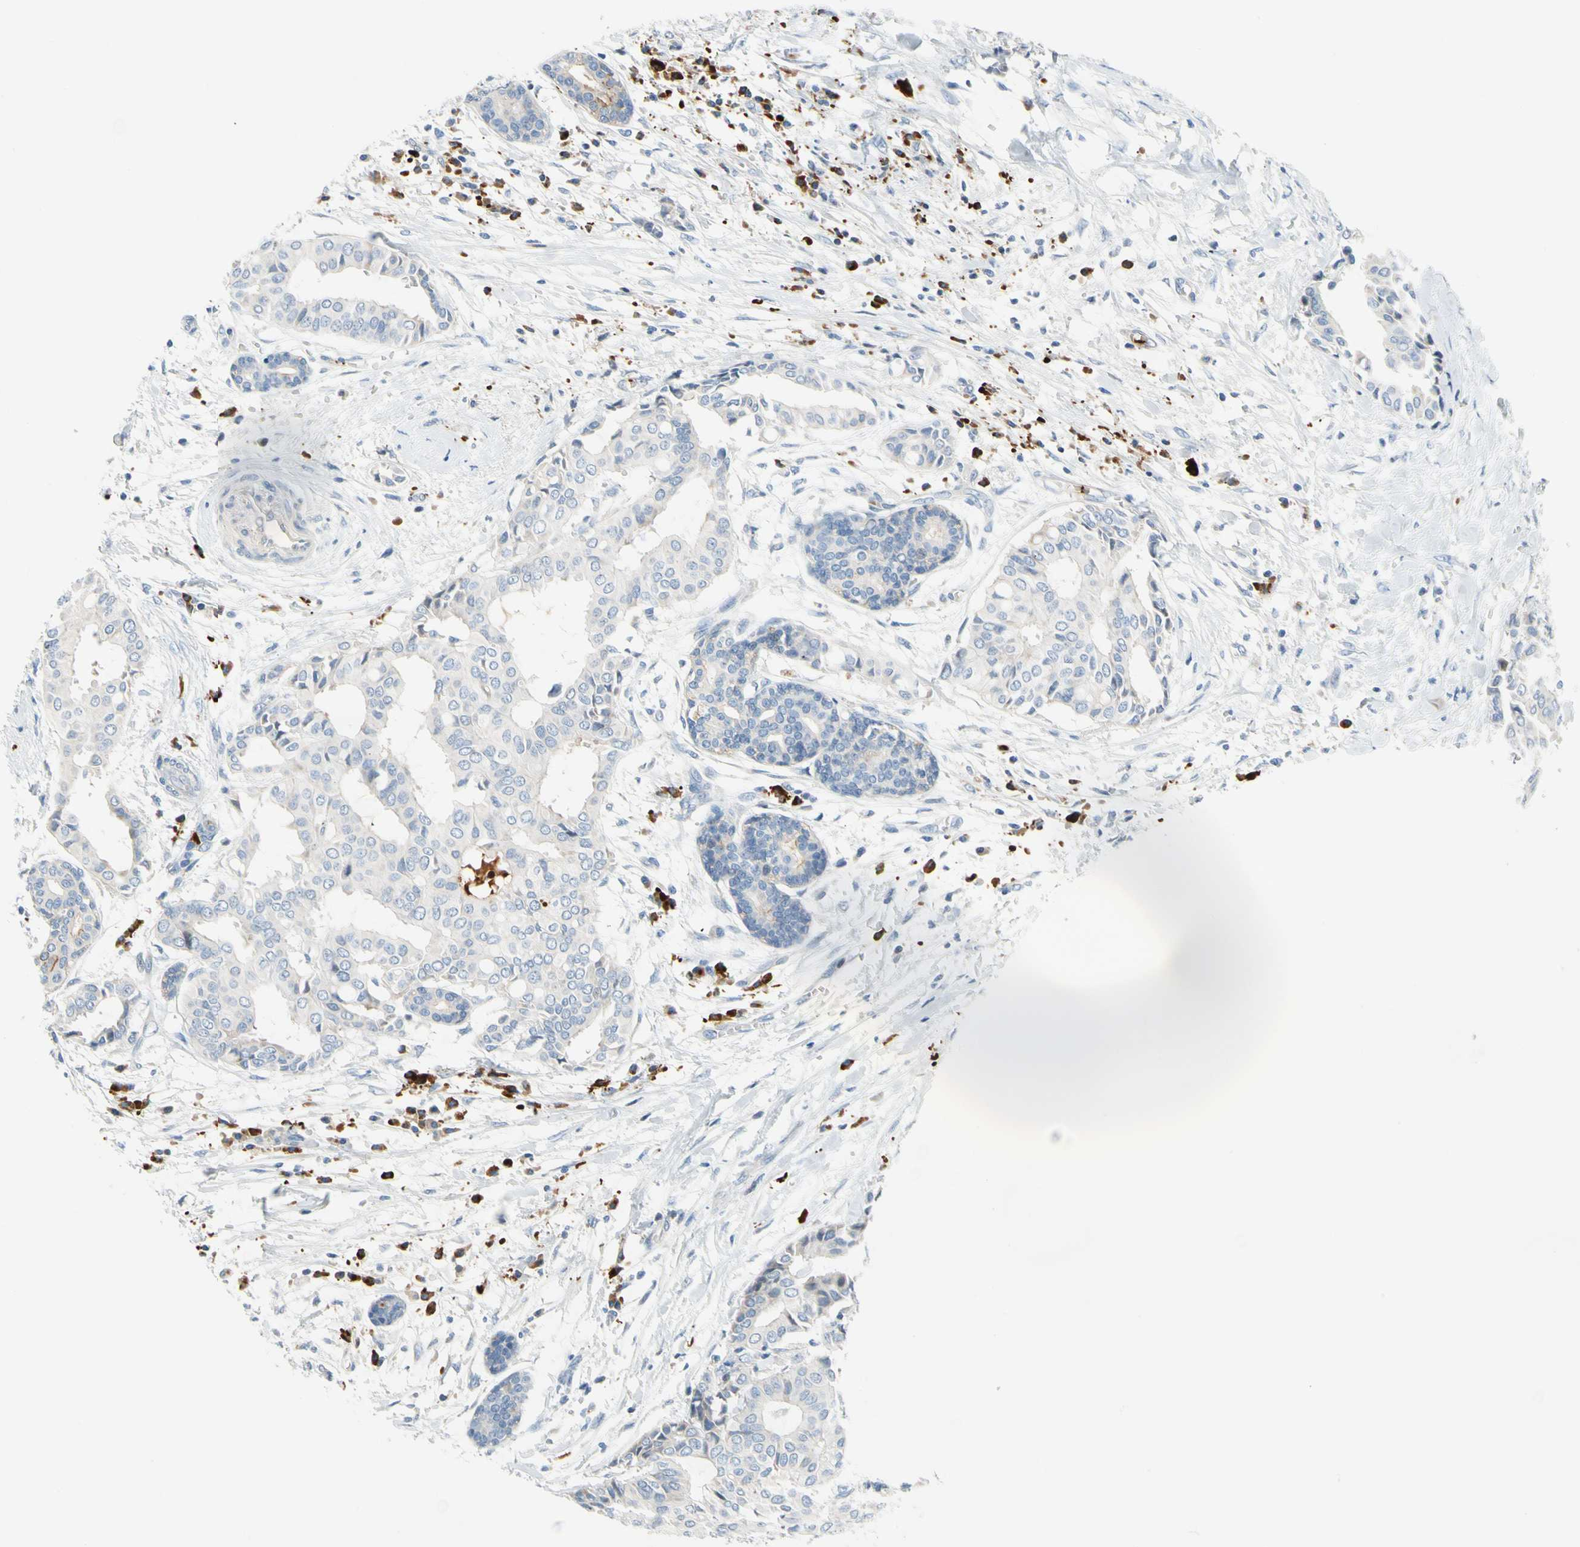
{"staining": {"intensity": "negative", "quantity": "none", "location": "none"}, "tissue": "head and neck cancer", "cell_type": "Tumor cells", "image_type": "cancer", "snomed": [{"axis": "morphology", "description": "Adenocarcinoma, NOS"}, {"axis": "topography", "description": "Salivary gland"}, {"axis": "topography", "description": "Head-Neck"}], "caption": "An immunohistochemistry (IHC) histopathology image of adenocarcinoma (head and neck) is shown. There is no staining in tumor cells of adenocarcinoma (head and neck).", "gene": "PPBP", "patient": {"sex": "female", "age": 59}}